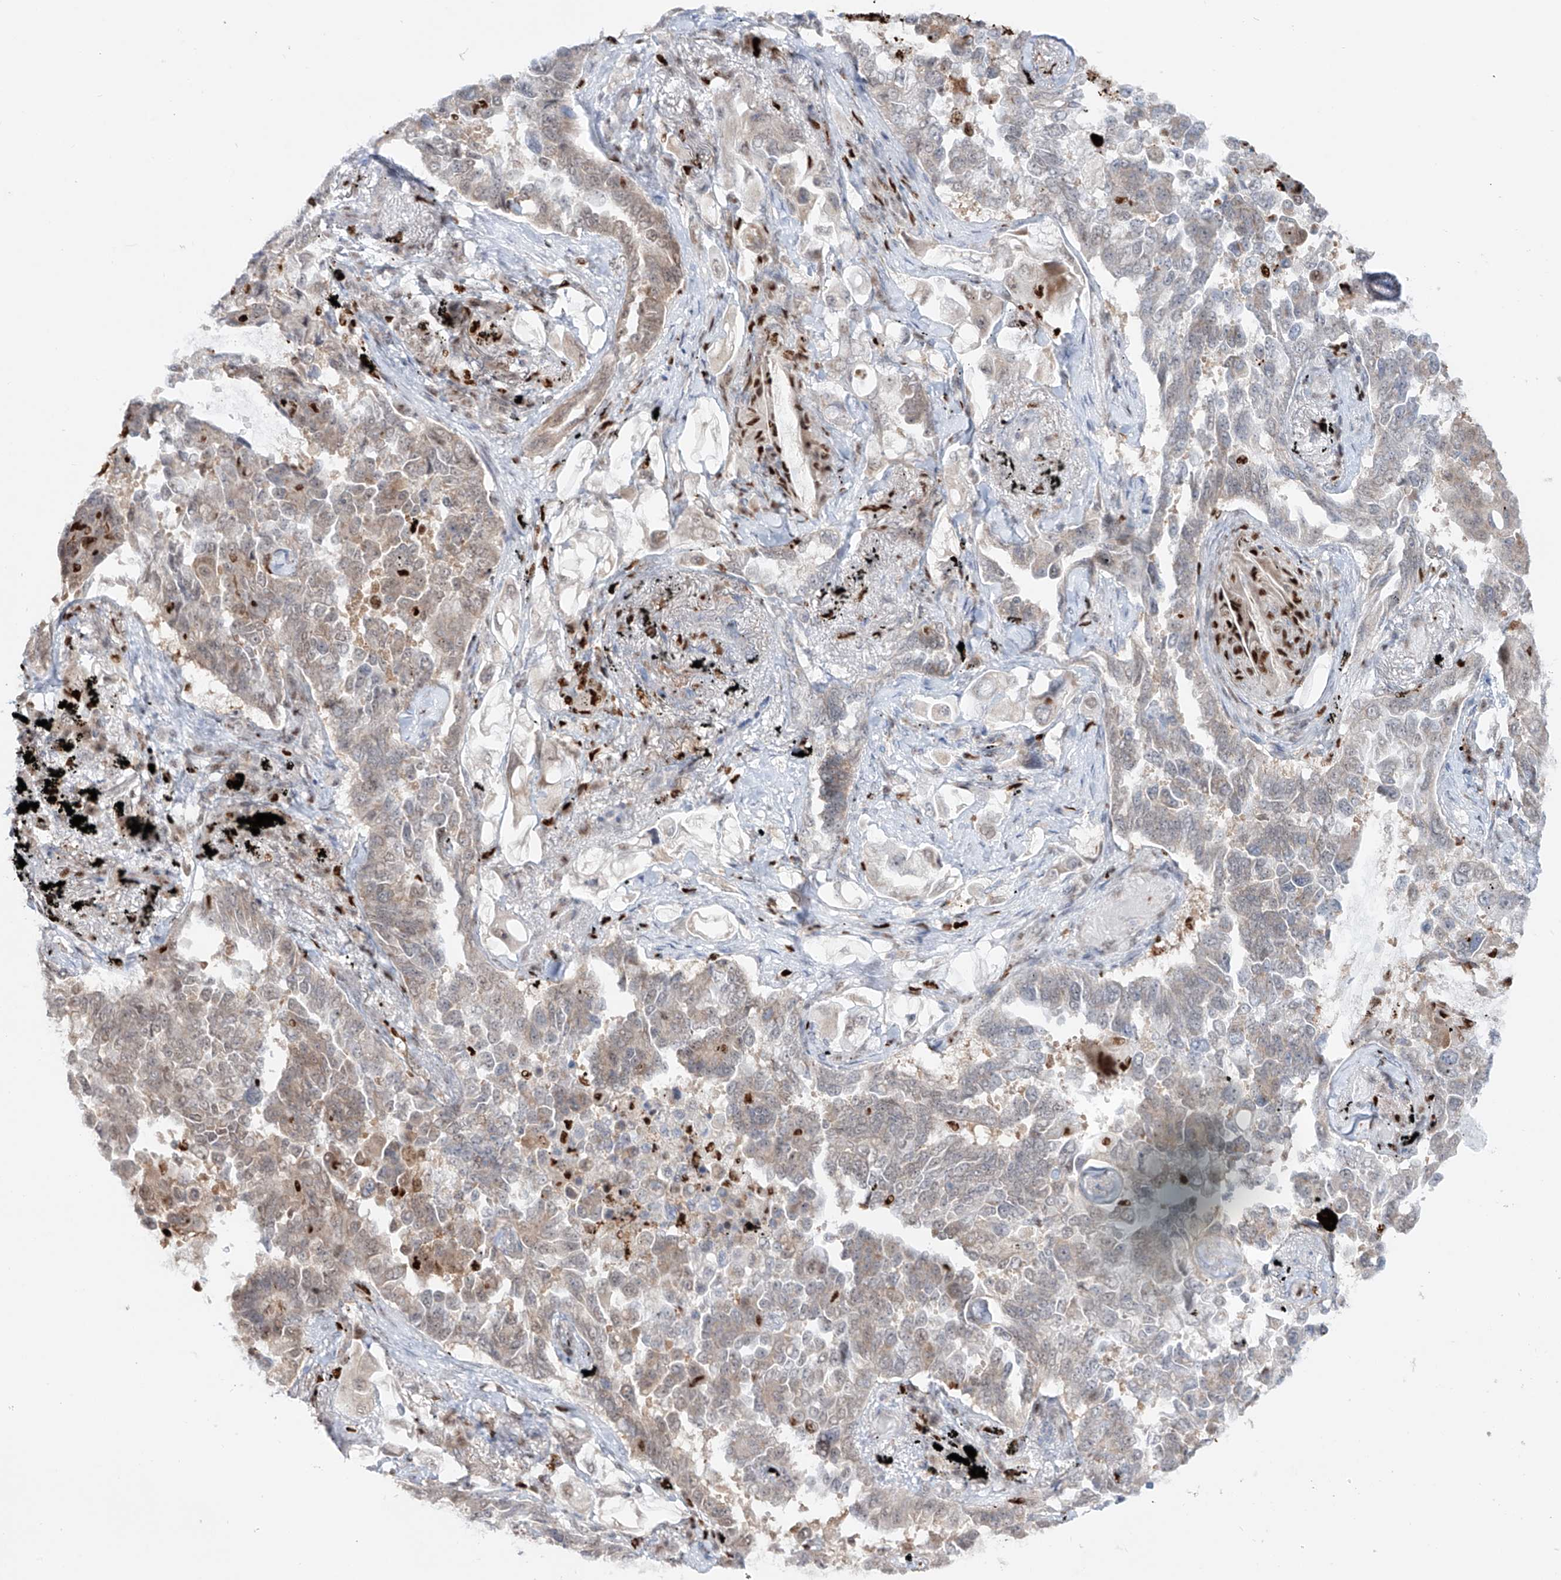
{"staining": {"intensity": "weak", "quantity": "<25%", "location": "cytoplasmic/membranous,nuclear"}, "tissue": "lung cancer", "cell_type": "Tumor cells", "image_type": "cancer", "snomed": [{"axis": "morphology", "description": "Adenocarcinoma, NOS"}, {"axis": "topography", "description": "Lung"}], "caption": "DAB immunohistochemical staining of human lung adenocarcinoma shows no significant positivity in tumor cells. (Immunohistochemistry (ihc), brightfield microscopy, high magnification).", "gene": "DZIP1L", "patient": {"sex": "female", "age": 67}}